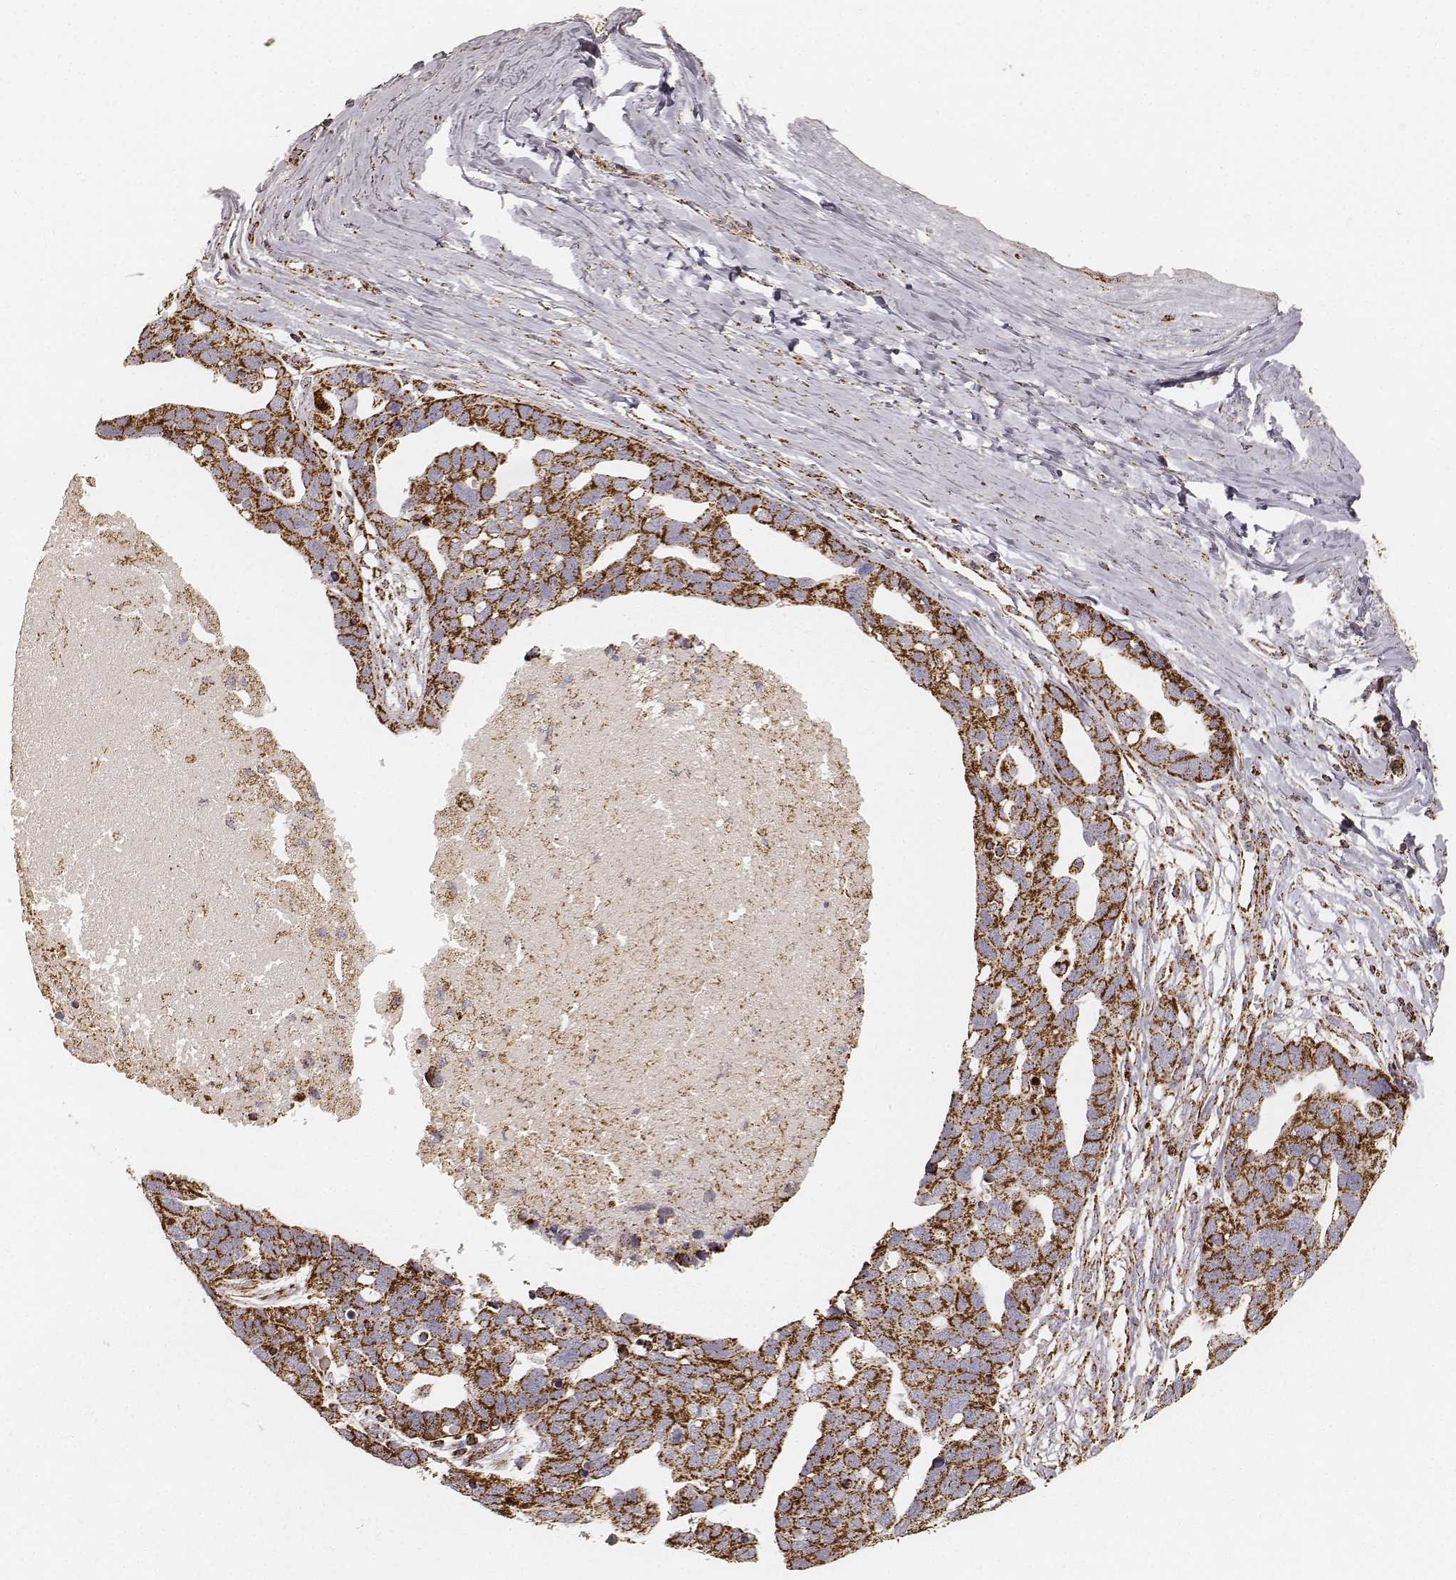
{"staining": {"intensity": "strong", "quantity": ">75%", "location": "cytoplasmic/membranous"}, "tissue": "ovarian cancer", "cell_type": "Tumor cells", "image_type": "cancer", "snomed": [{"axis": "morphology", "description": "Cystadenocarcinoma, serous, NOS"}, {"axis": "topography", "description": "Ovary"}], "caption": "Protein analysis of ovarian cancer tissue exhibits strong cytoplasmic/membranous expression in about >75% of tumor cells.", "gene": "CS", "patient": {"sex": "female", "age": 54}}